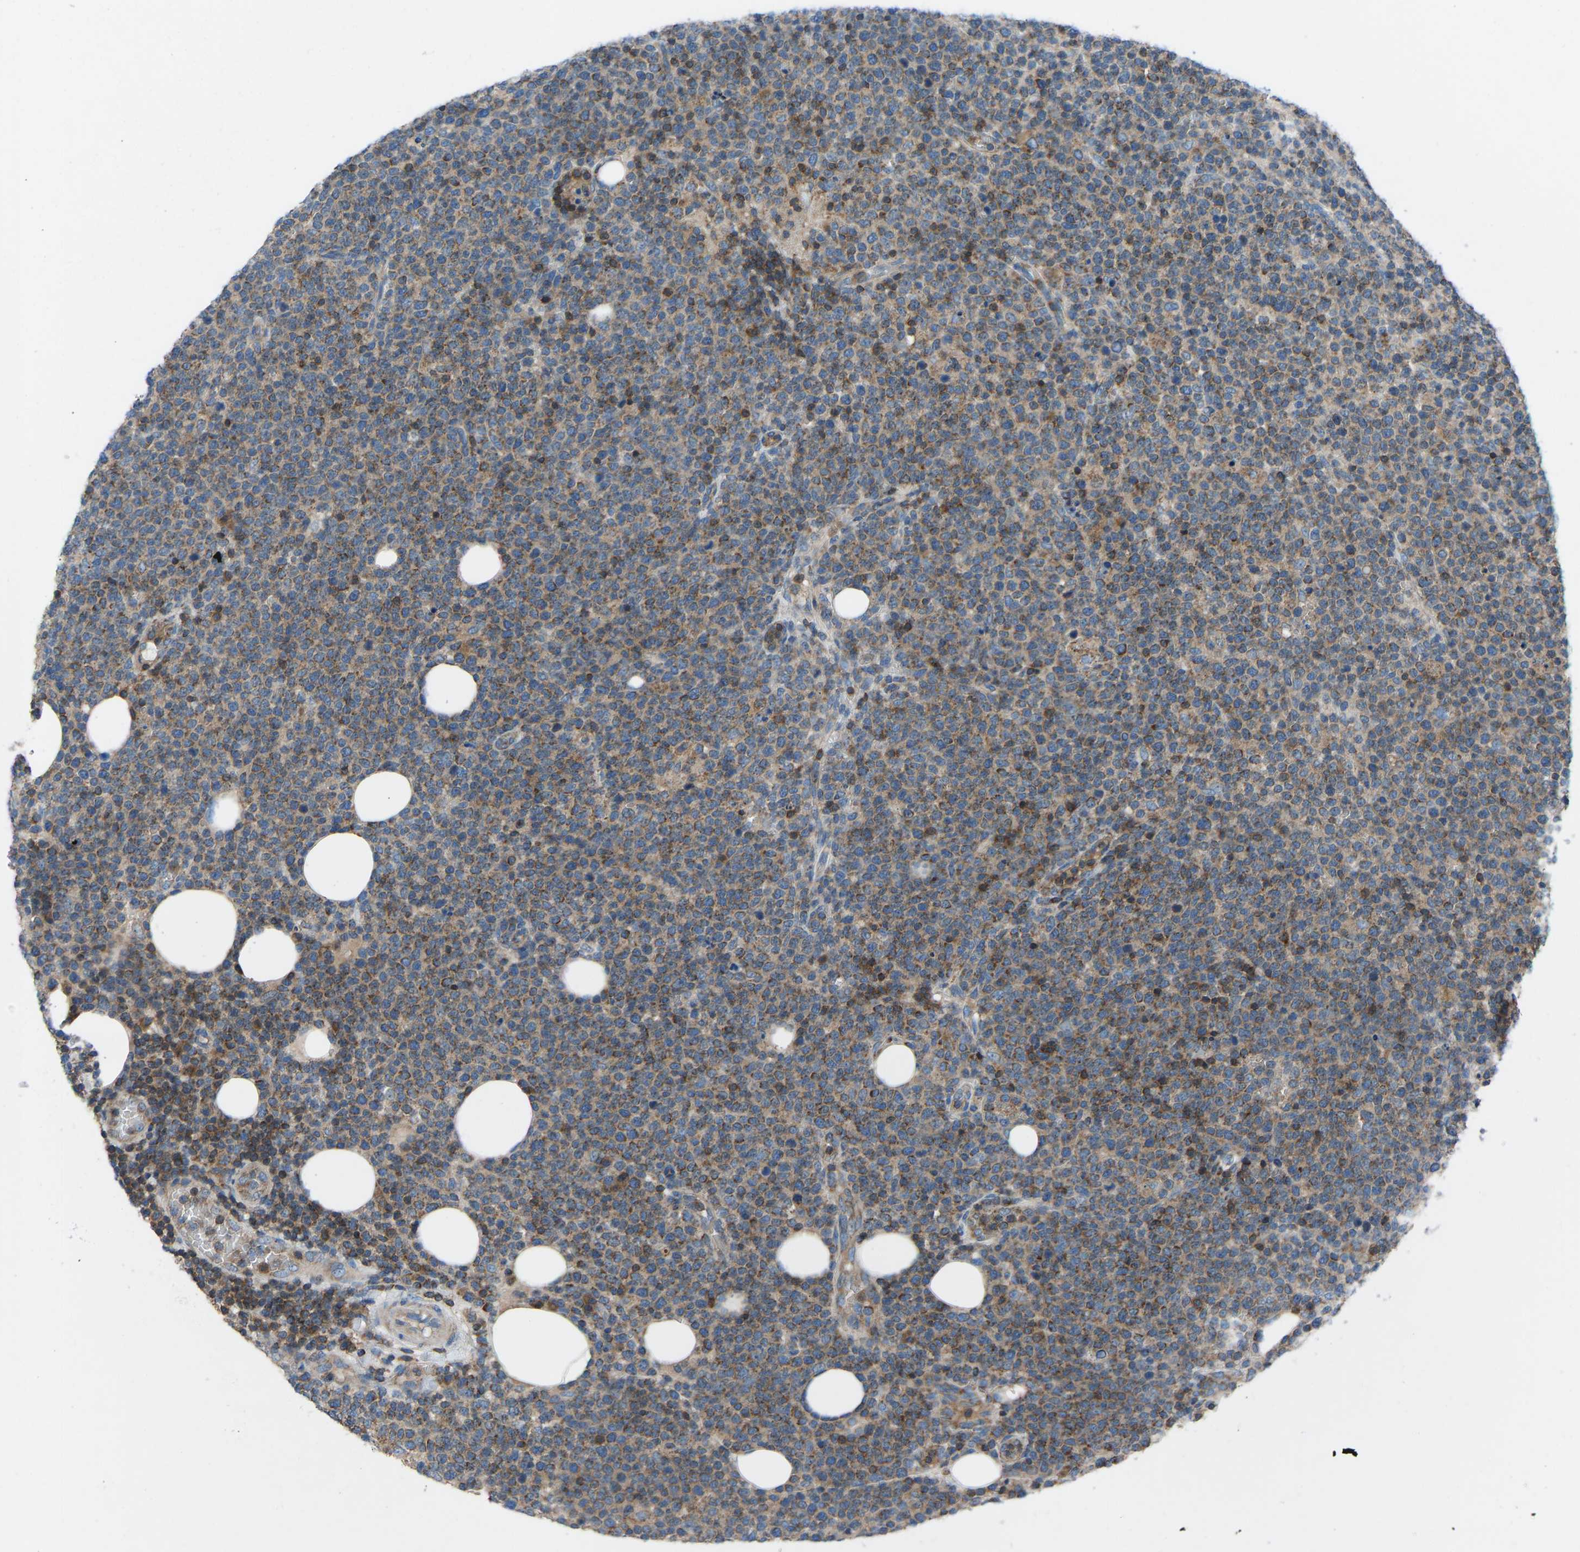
{"staining": {"intensity": "moderate", "quantity": "25%-75%", "location": "cytoplasmic/membranous"}, "tissue": "lymphoma", "cell_type": "Tumor cells", "image_type": "cancer", "snomed": [{"axis": "morphology", "description": "Malignant lymphoma, non-Hodgkin's type, High grade"}, {"axis": "topography", "description": "Lymph node"}], "caption": "Tumor cells exhibit medium levels of moderate cytoplasmic/membranous staining in approximately 25%-75% of cells in human lymphoma. The staining was performed using DAB (3,3'-diaminobenzidine), with brown indicating positive protein expression. Nuclei are stained blue with hematoxylin.", "gene": "GRK6", "patient": {"sex": "male", "age": 61}}